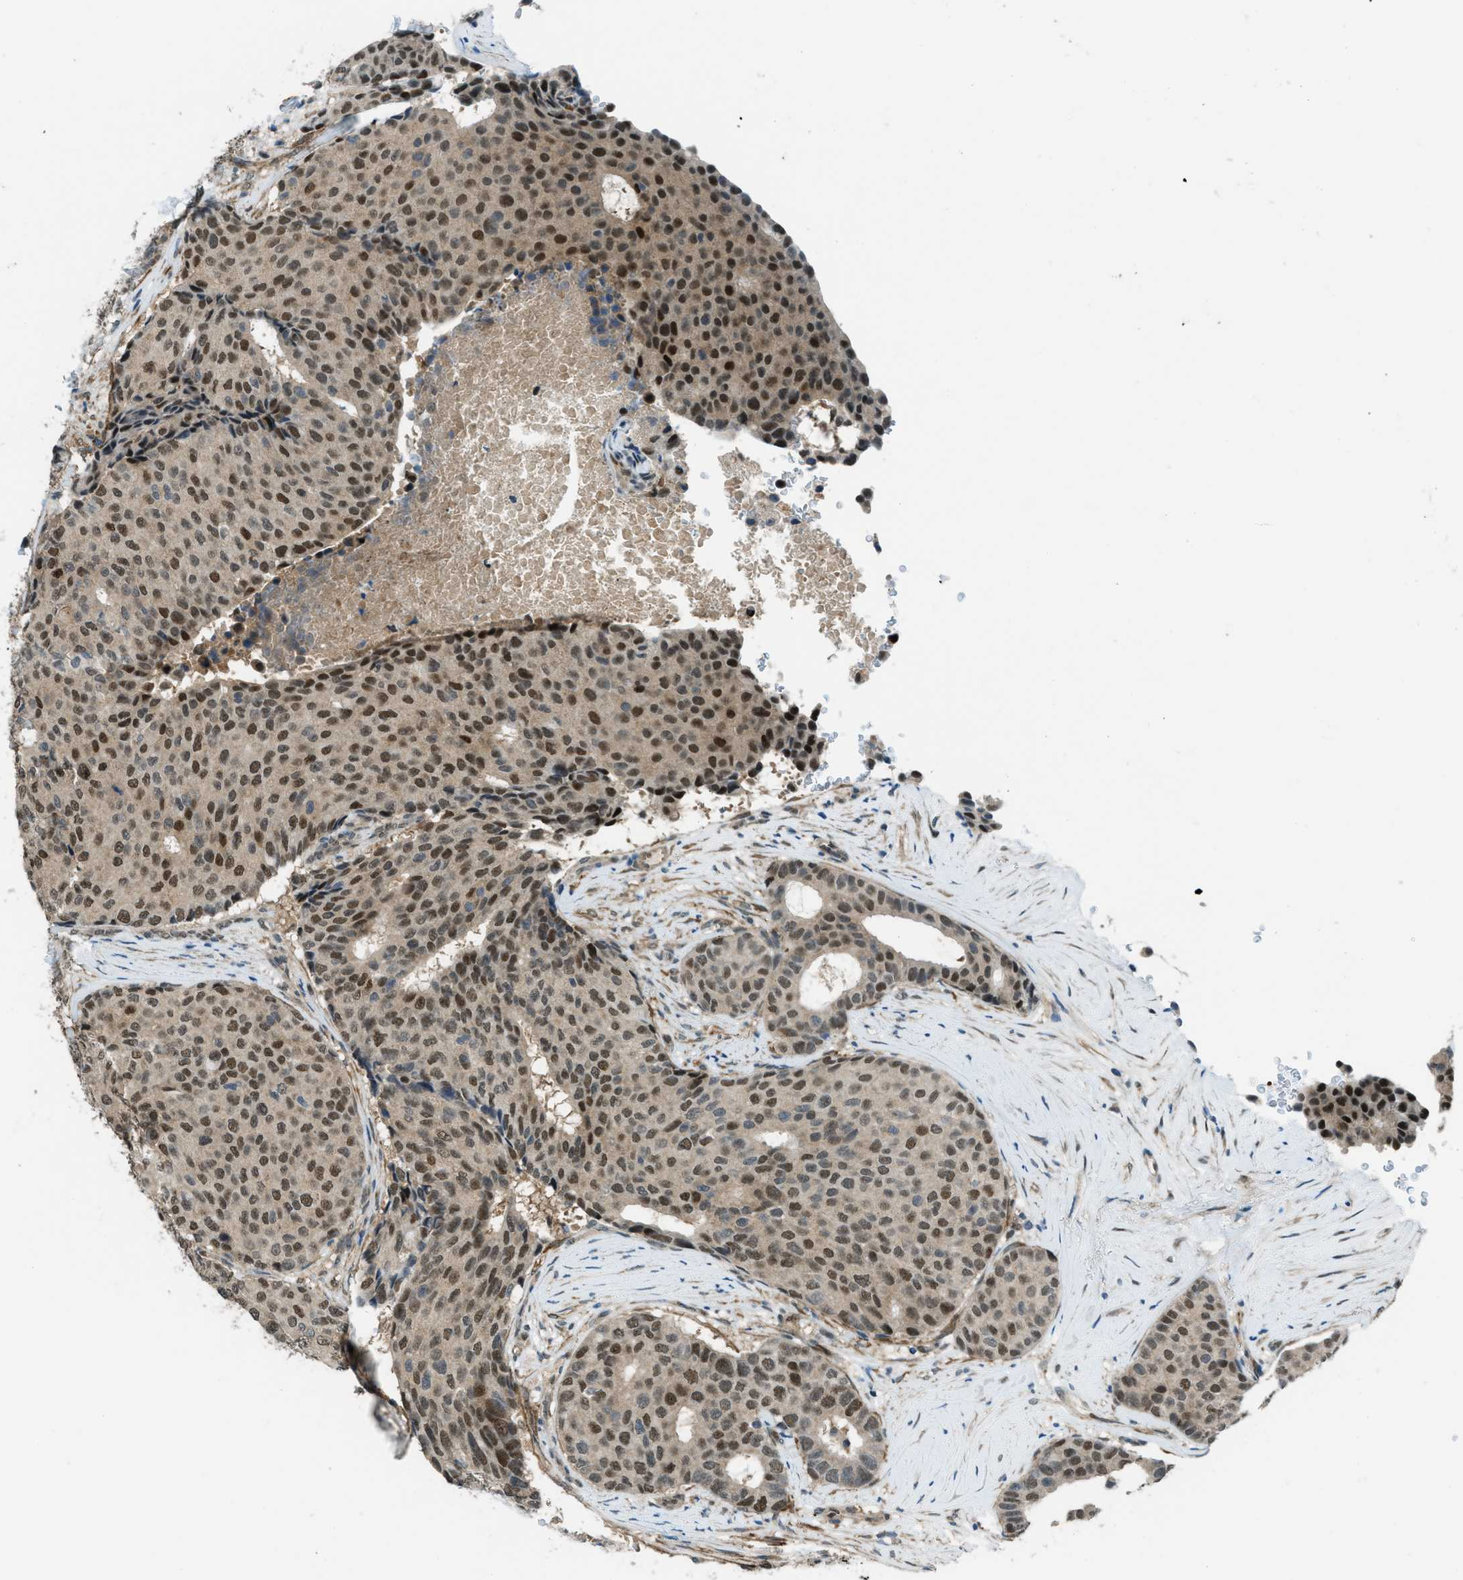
{"staining": {"intensity": "strong", "quantity": ">75%", "location": "nuclear"}, "tissue": "breast cancer", "cell_type": "Tumor cells", "image_type": "cancer", "snomed": [{"axis": "morphology", "description": "Duct carcinoma"}, {"axis": "topography", "description": "Breast"}], "caption": "Brown immunohistochemical staining in human breast cancer (intraductal carcinoma) reveals strong nuclear staining in about >75% of tumor cells. (brown staining indicates protein expression, while blue staining denotes nuclei).", "gene": "NPEPL1", "patient": {"sex": "female", "age": 75}}